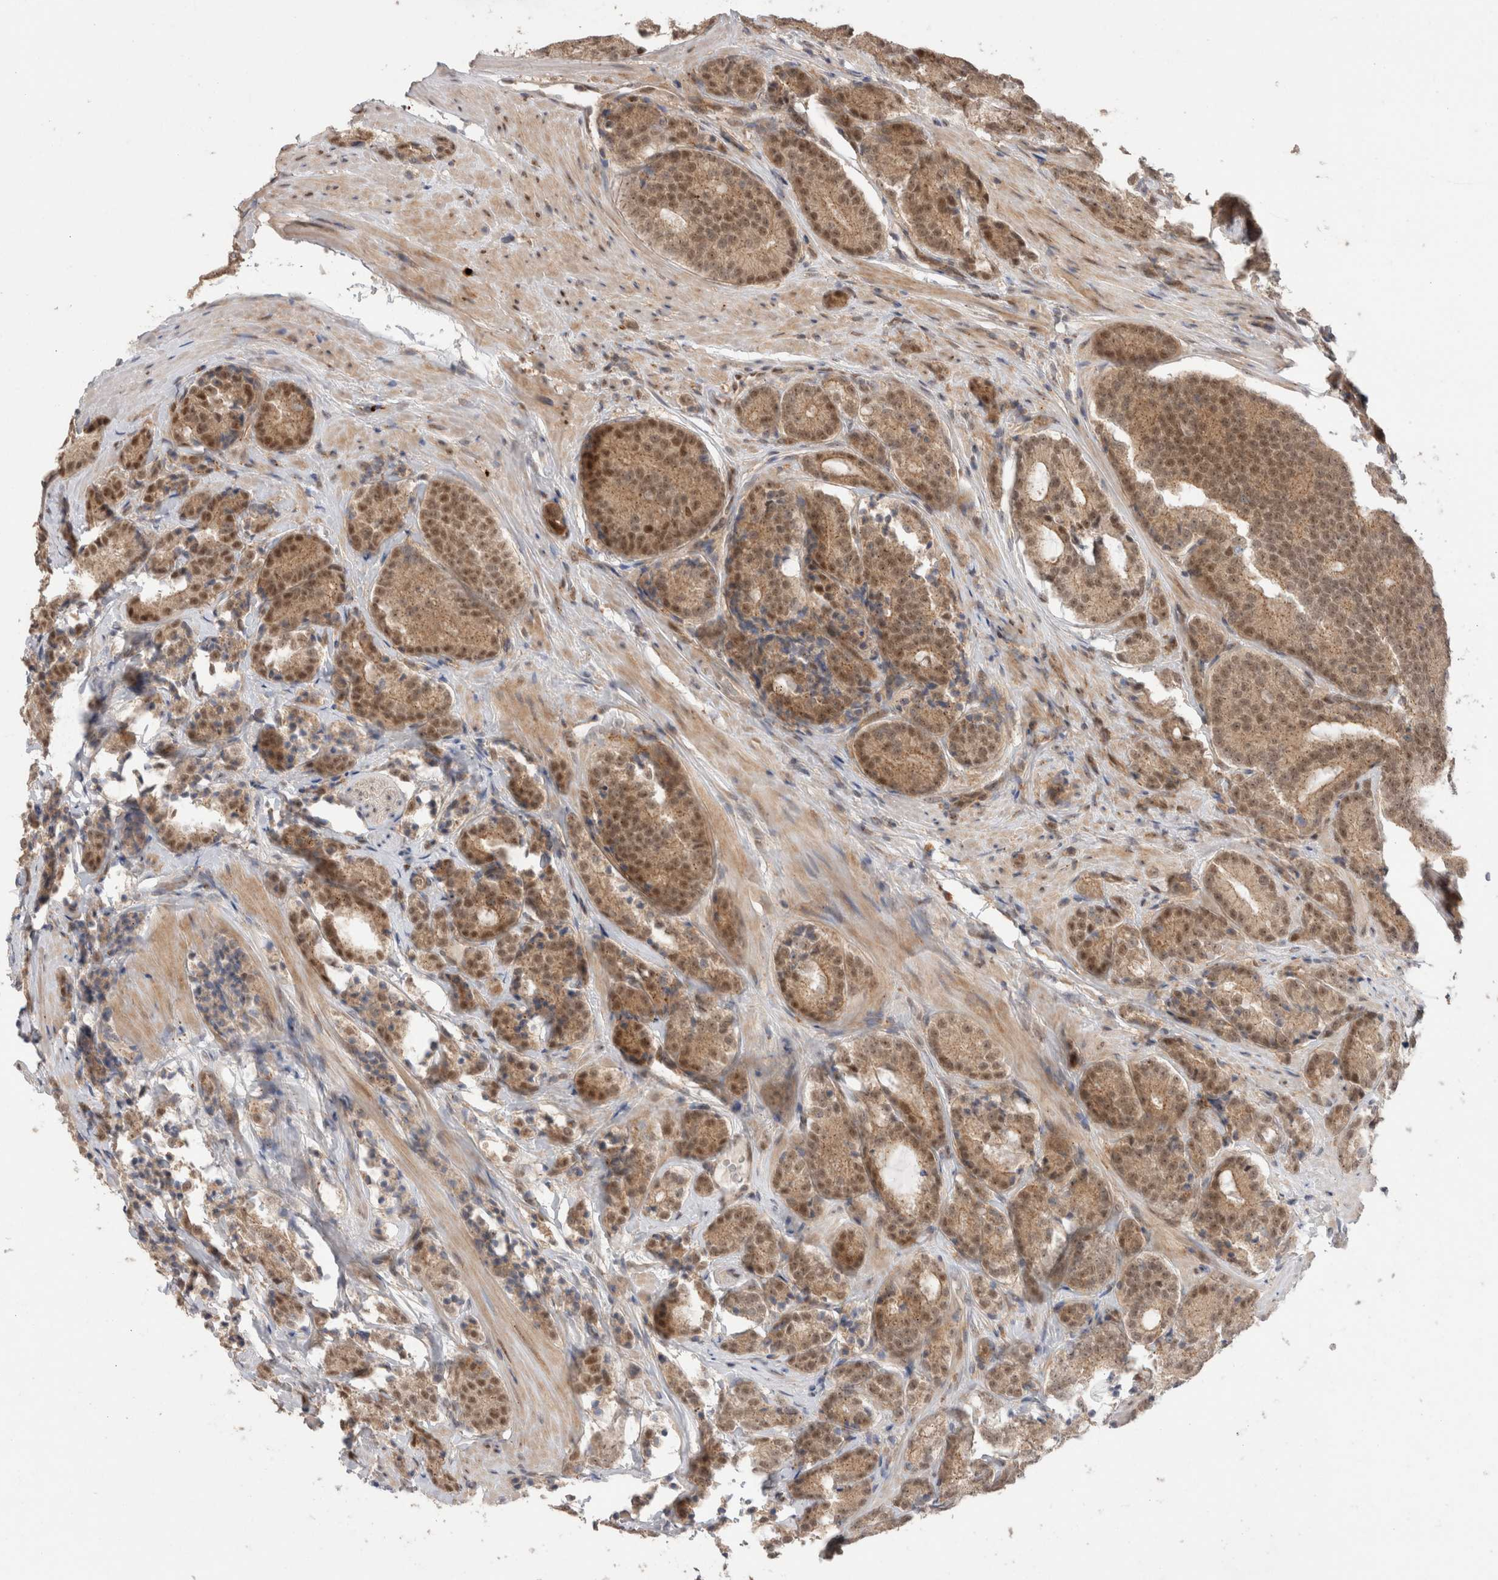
{"staining": {"intensity": "moderate", "quantity": ">75%", "location": "cytoplasmic/membranous,nuclear"}, "tissue": "prostate cancer", "cell_type": "Tumor cells", "image_type": "cancer", "snomed": [{"axis": "morphology", "description": "Adenocarcinoma, High grade"}, {"axis": "topography", "description": "Prostate"}], "caption": "Immunohistochemical staining of prostate cancer shows medium levels of moderate cytoplasmic/membranous and nuclear expression in about >75% of tumor cells.", "gene": "SLC29A1", "patient": {"sex": "male", "age": 61}}